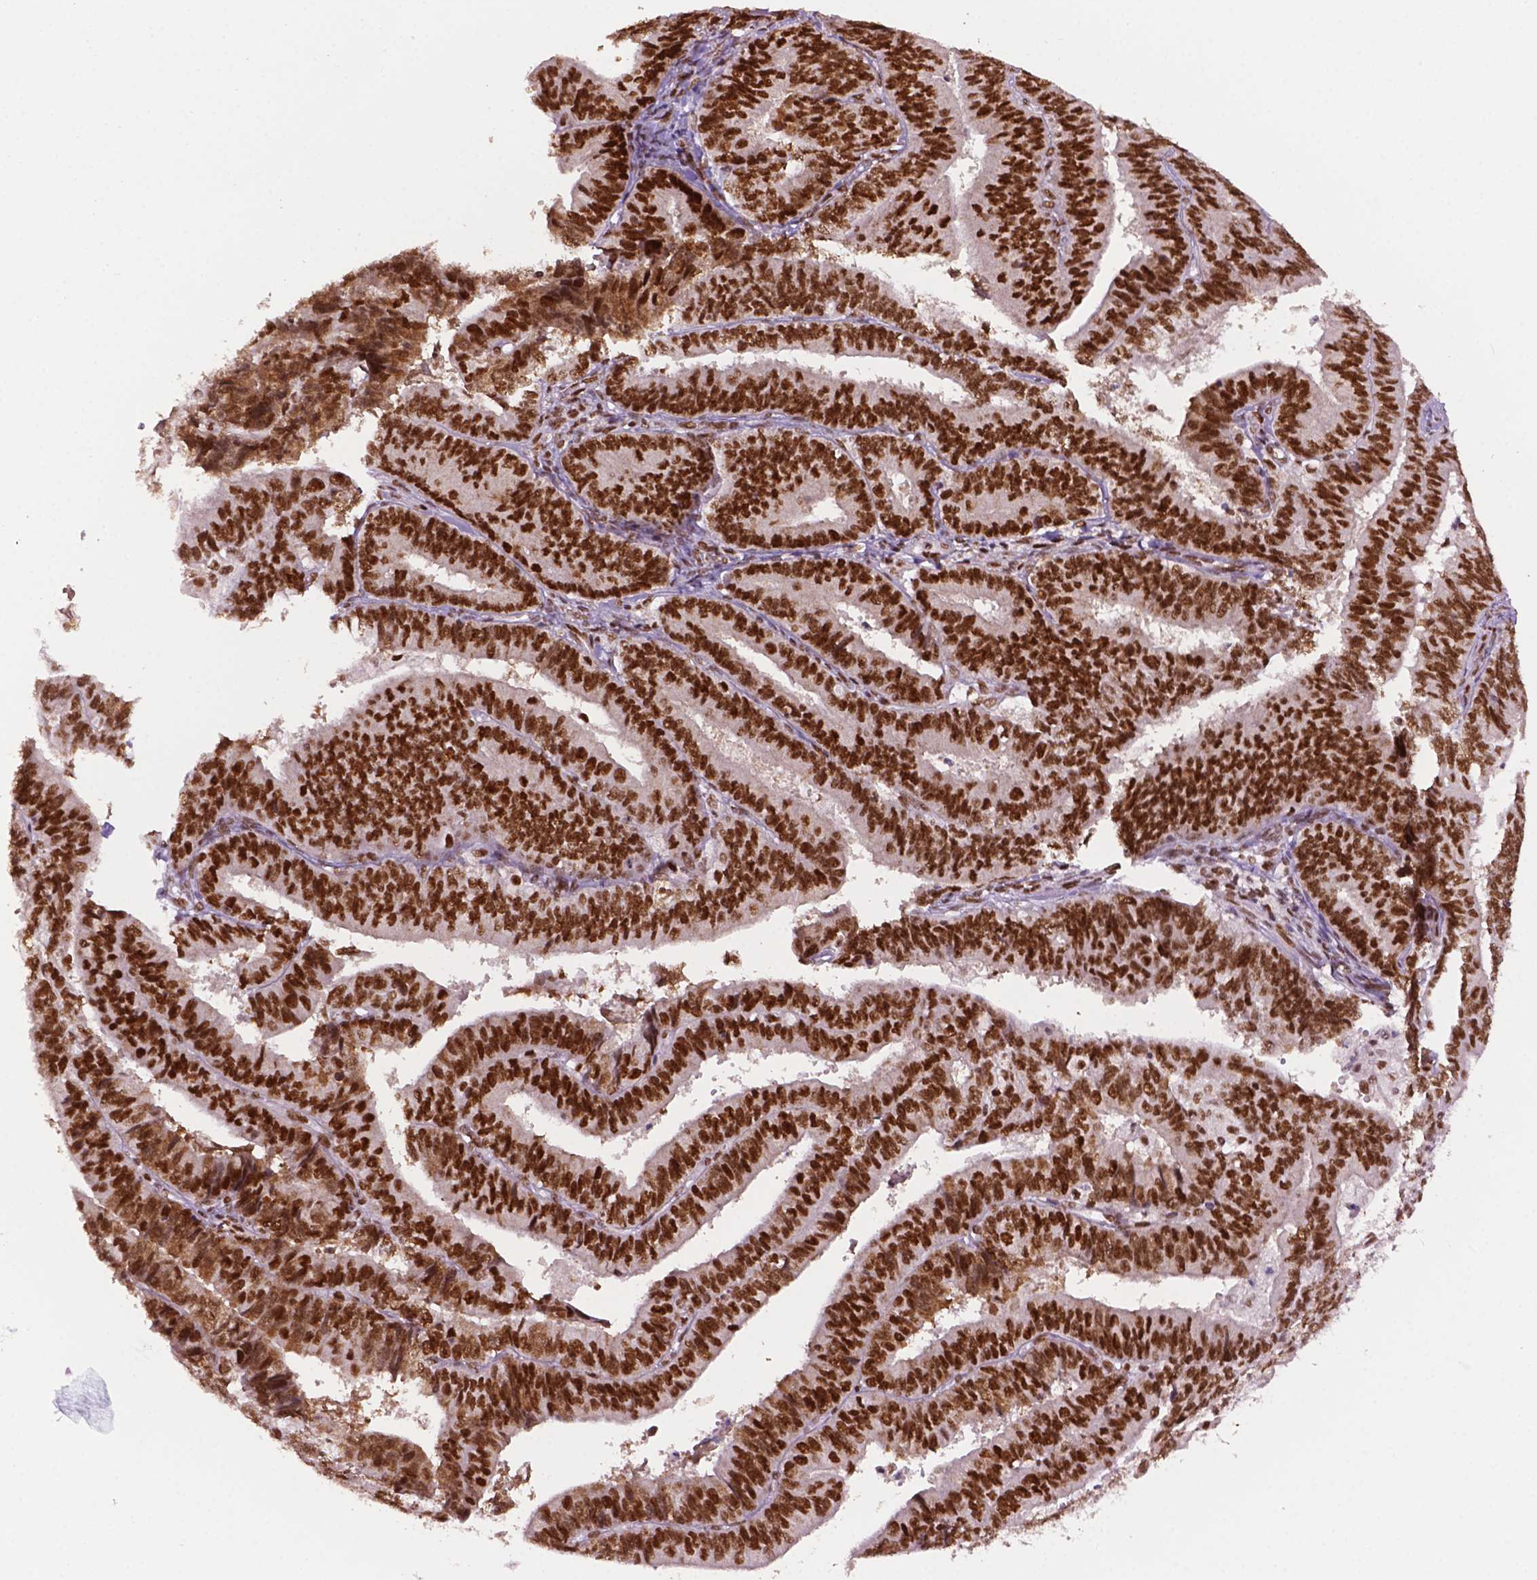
{"staining": {"intensity": "strong", "quantity": "25%-75%", "location": "nuclear"}, "tissue": "endometrial cancer", "cell_type": "Tumor cells", "image_type": "cancer", "snomed": [{"axis": "morphology", "description": "Adenocarcinoma, NOS"}, {"axis": "topography", "description": "Endometrium"}], "caption": "A photomicrograph of human adenocarcinoma (endometrial) stained for a protein exhibits strong nuclear brown staining in tumor cells.", "gene": "MLH1", "patient": {"sex": "female", "age": 73}}